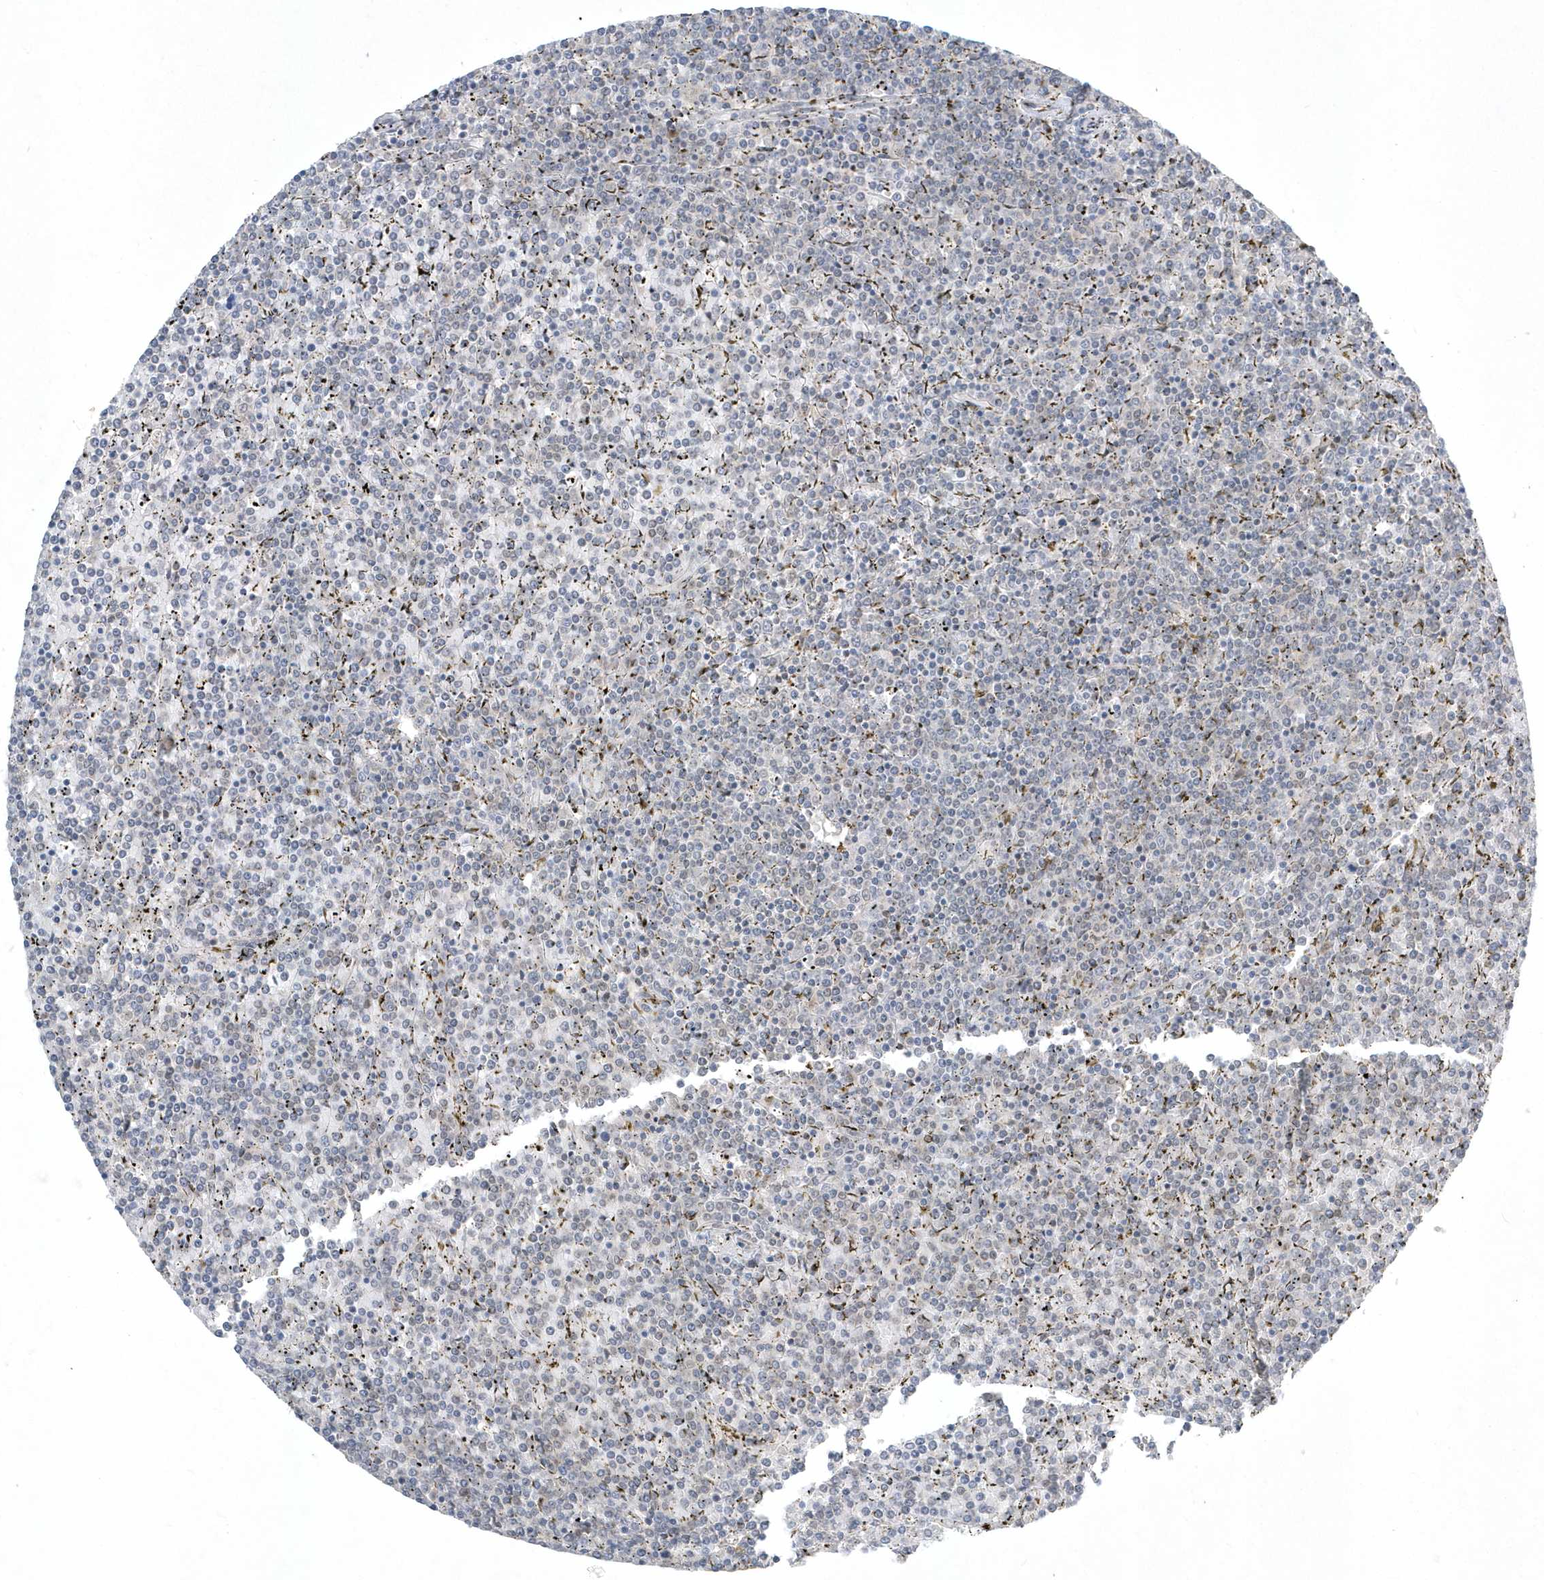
{"staining": {"intensity": "negative", "quantity": "none", "location": "none"}, "tissue": "lymphoma", "cell_type": "Tumor cells", "image_type": "cancer", "snomed": [{"axis": "morphology", "description": "Malignant lymphoma, non-Hodgkin's type, Low grade"}, {"axis": "topography", "description": "Spleen"}], "caption": "A high-resolution histopathology image shows immunohistochemistry (IHC) staining of low-grade malignant lymphoma, non-Hodgkin's type, which demonstrates no significant staining in tumor cells.", "gene": "ZC3H12D", "patient": {"sex": "female", "age": 19}}